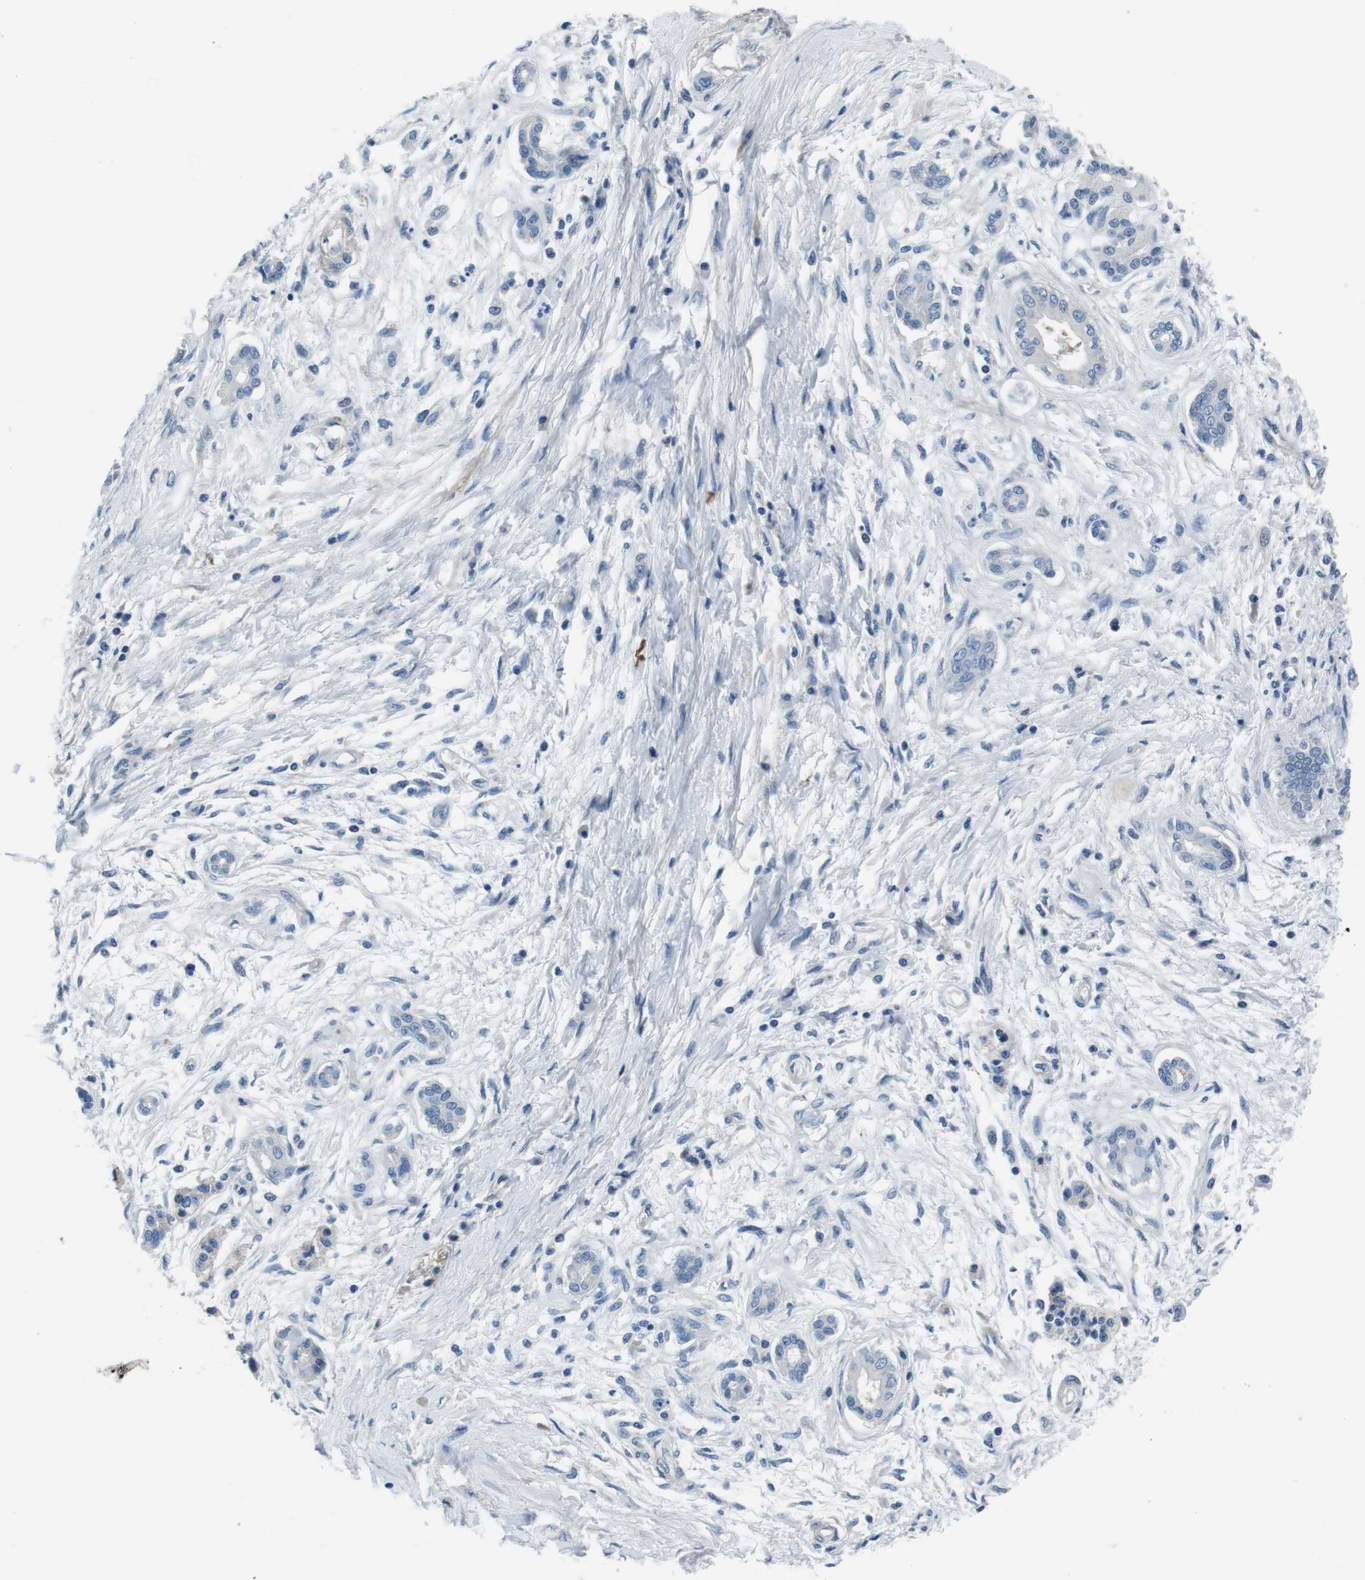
{"staining": {"intensity": "negative", "quantity": "none", "location": "none"}, "tissue": "pancreatic cancer", "cell_type": "Tumor cells", "image_type": "cancer", "snomed": [{"axis": "morphology", "description": "Adenocarcinoma, NOS"}, {"axis": "topography", "description": "Pancreas"}], "caption": "High power microscopy image of an IHC histopathology image of pancreatic cancer (adenocarcinoma), revealing no significant staining in tumor cells.", "gene": "CASQ1", "patient": {"sex": "male", "age": 56}}